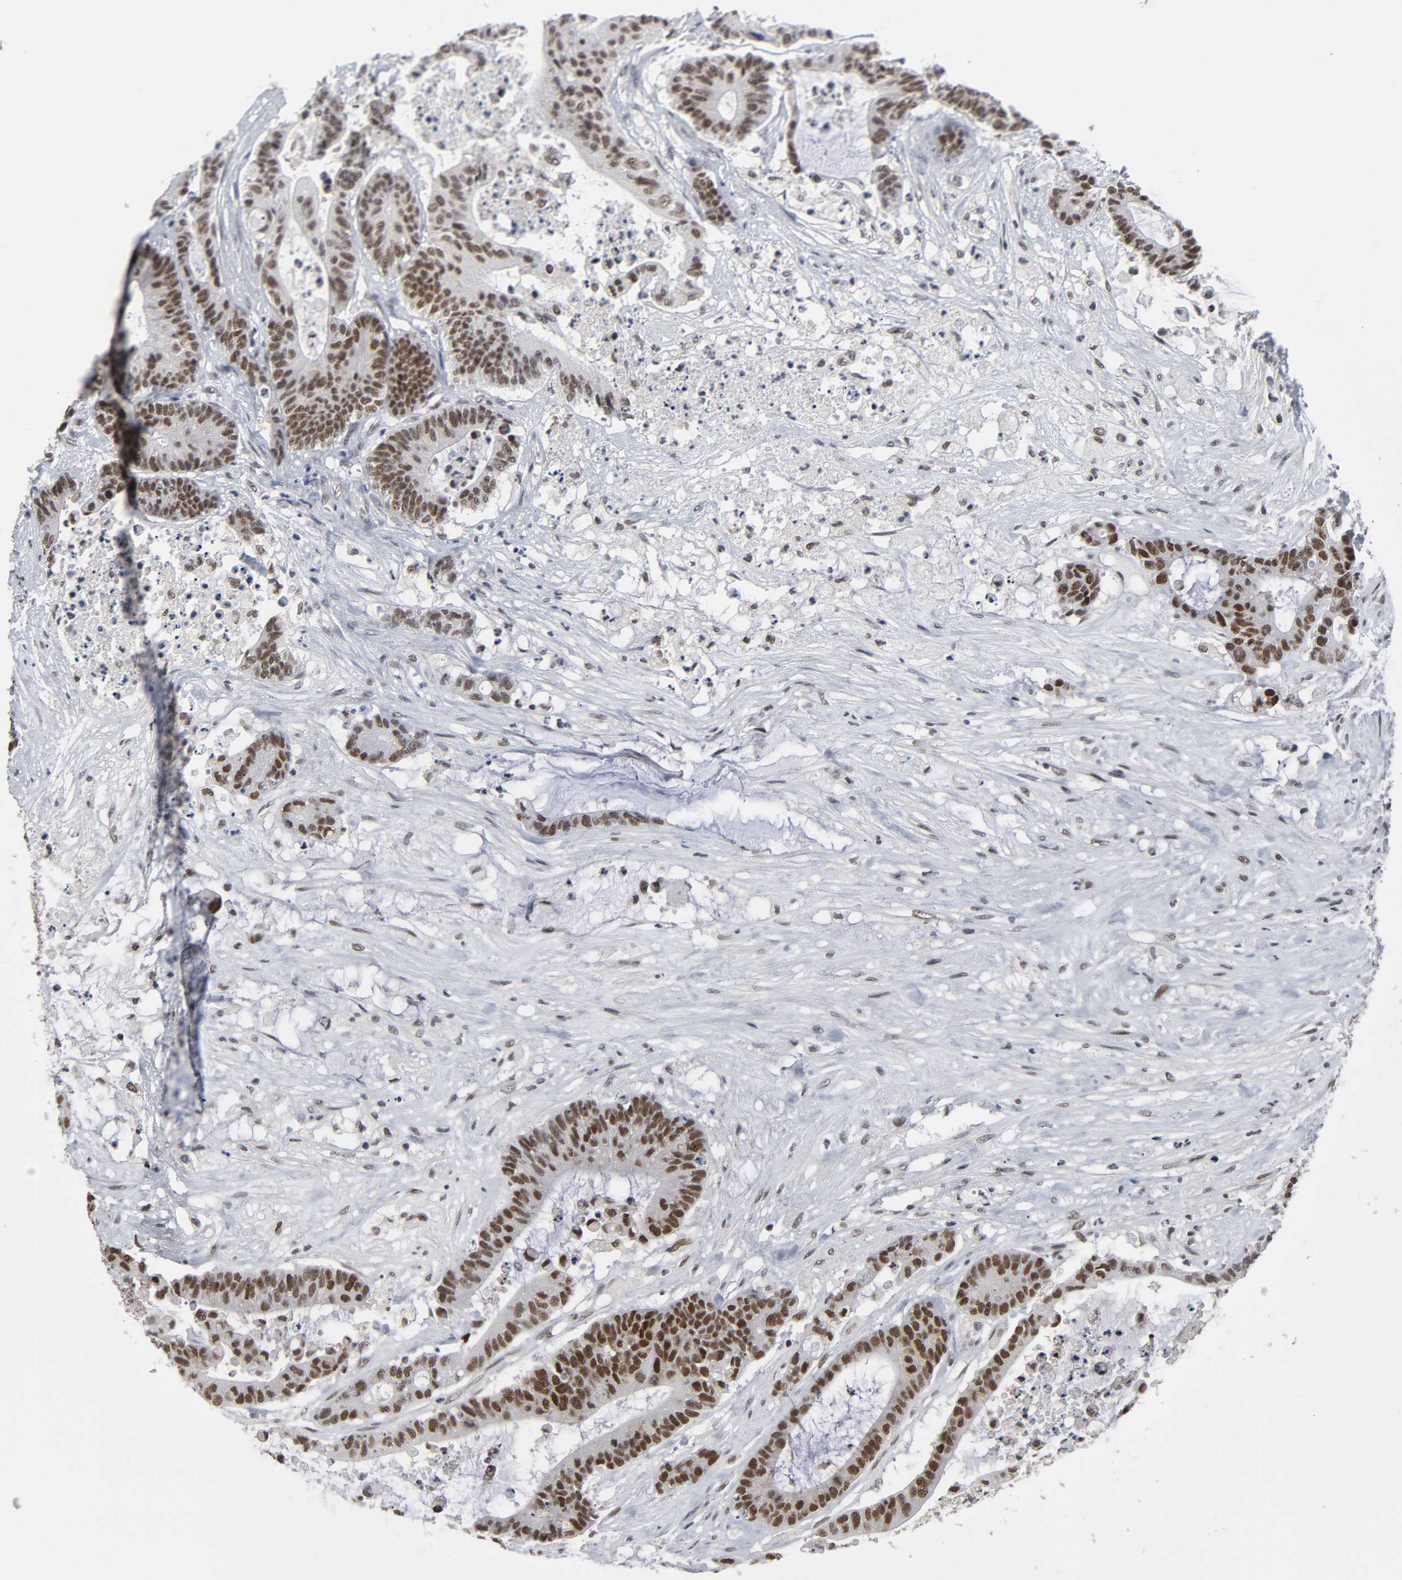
{"staining": {"intensity": "strong", "quantity": ">75%", "location": "nuclear"}, "tissue": "colorectal cancer", "cell_type": "Tumor cells", "image_type": "cancer", "snomed": [{"axis": "morphology", "description": "Adenocarcinoma, NOS"}, {"axis": "topography", "description": "Colon"}], "caption": "This photomicrograph shows colorectal cancer stained with immunohistochemistry to label a protein in brown. The nuclear of tumor cells show strong positivity for the protein. Nuclei are counter-stained blue.", "gene": "TRIM33", "patient": {"sex": "female", "age": 84}}